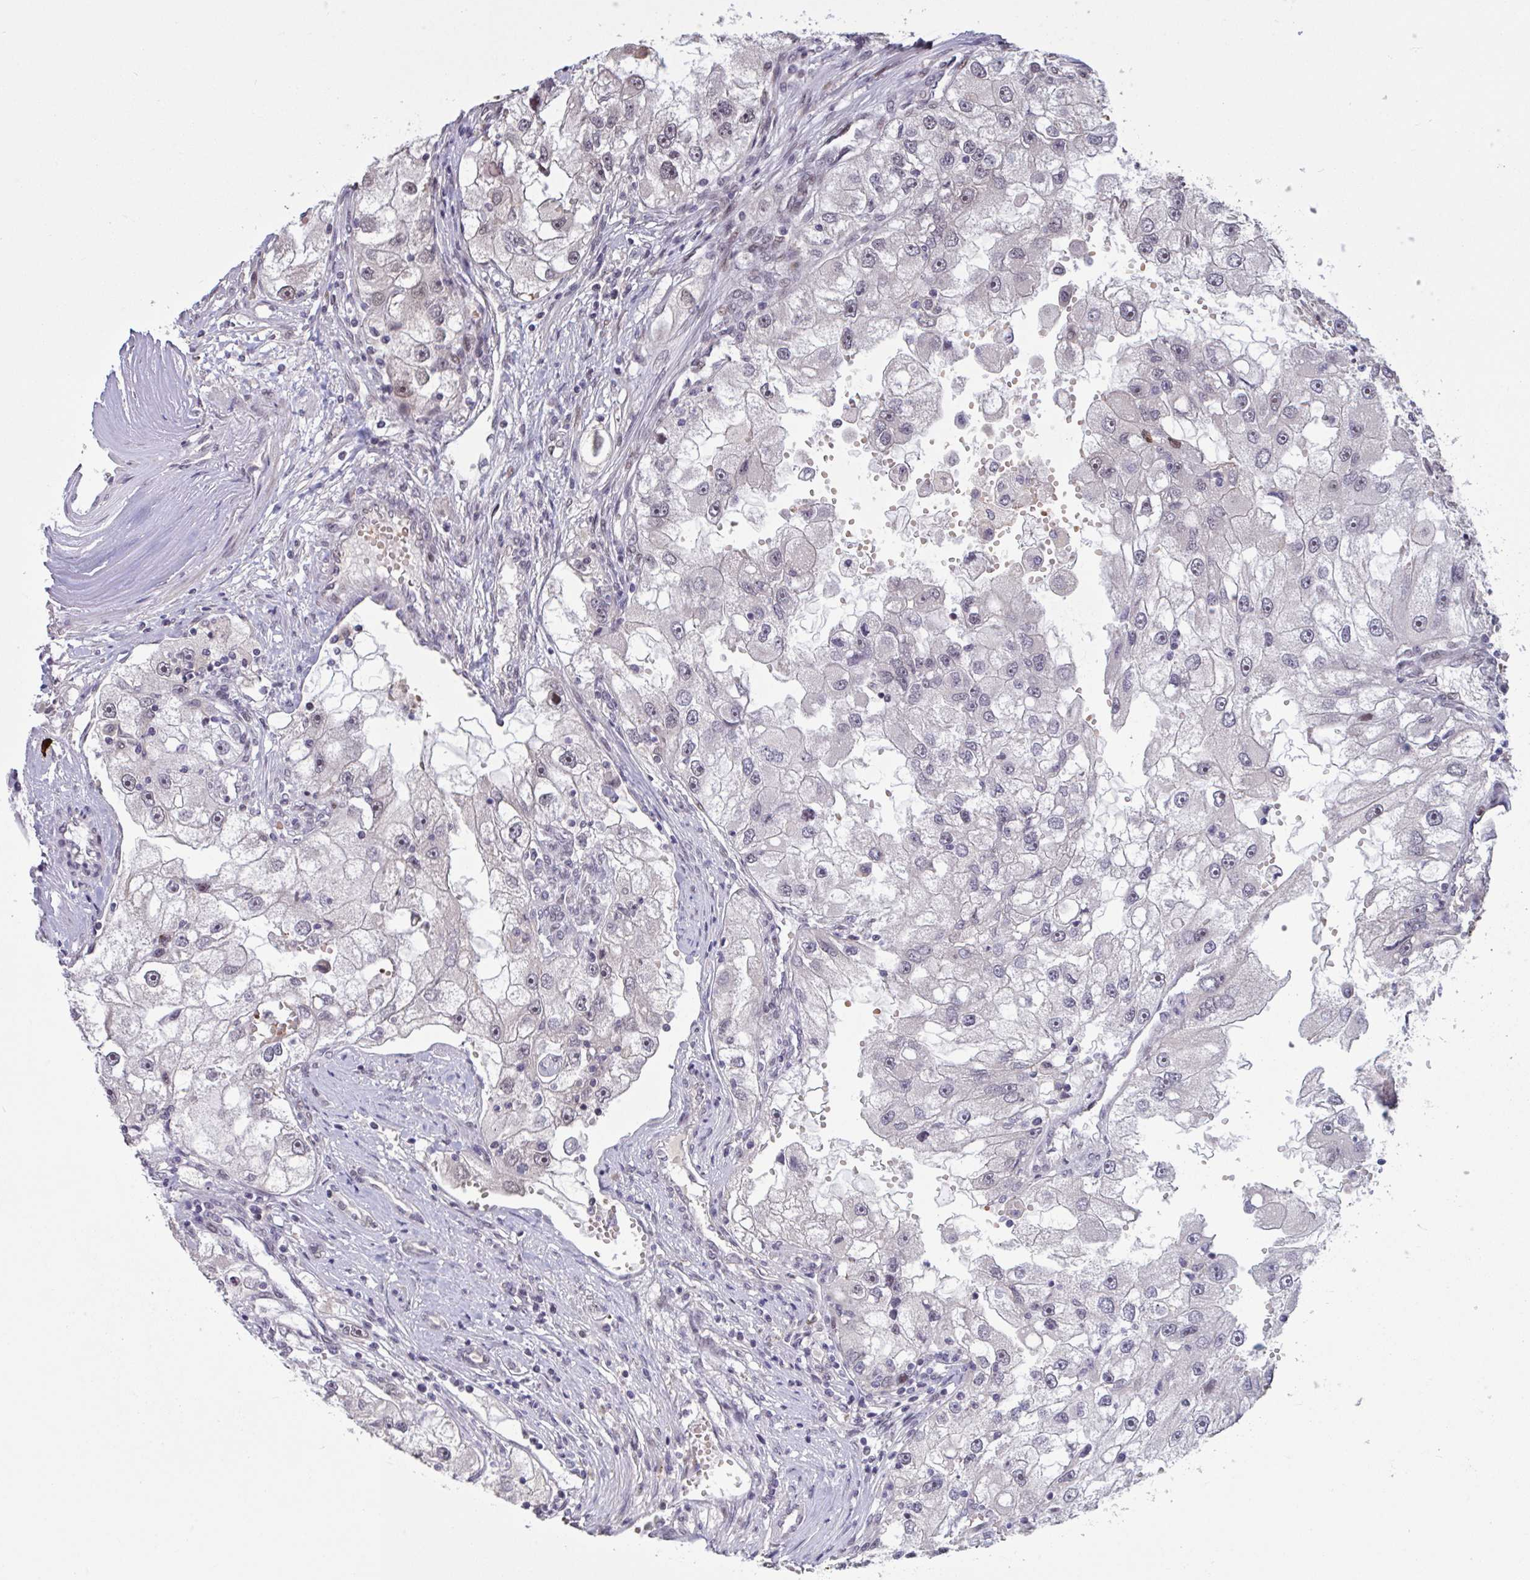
{"staining": {"intensity": "negative", "quantity": "none", "location": "none"}, "tissue": "renal cancer", "cell_type": "Tumor cells", "image_type": "cancer", "snomed": [{"axis": "morphology", "description": "Adenocarcinoma, NOS"}, {"axis": "topography", "description": "Kidney"}], "caption": "Immunohistochemistry histopathology image of human renal adenocarcinoma stained for a protein (brown), which displays no staining in tumor cells.", "gene": "ZNF414", "patient": {"sex": "male", "age": 63}}